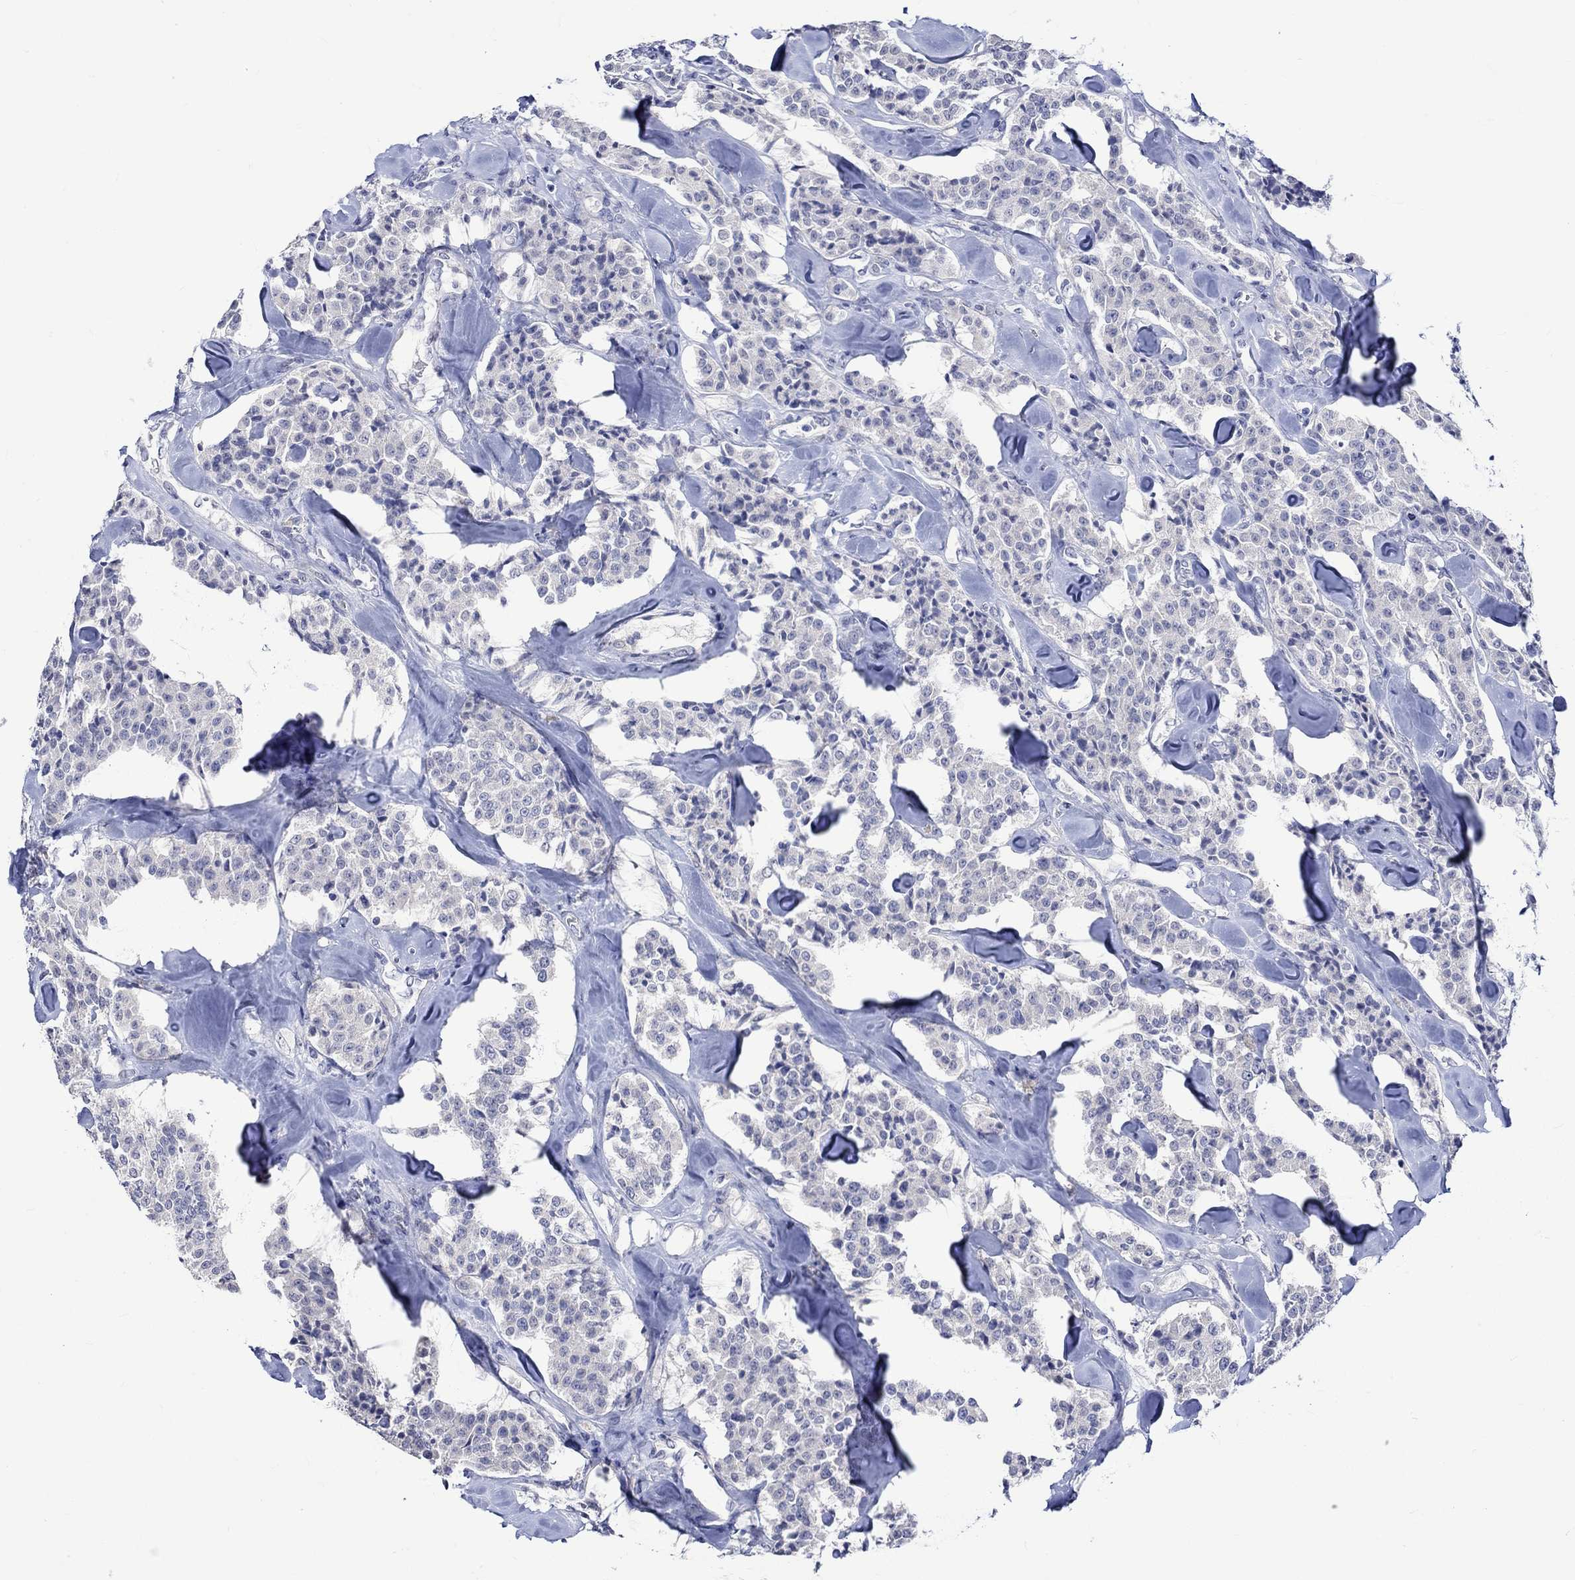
{"staining": {"intensity": "negative", "quantity": "none", "location": "none"}, "tissue": "carcinoid", "cell_type": "Tumor cells", "image_type": "cancer", "snomed": [{"axis": "morphology", "description": "Carcinoid, malignant, NOS"}, {"axis": "topography", "description": "Pancreas"}], "caption": "IHC histopathology image of carcinoid stained for a protein (brown), which demonstrates no staining in tumor cells.", "gene": "CRYAB", "patient": {"sex": "male", "age": 41}}